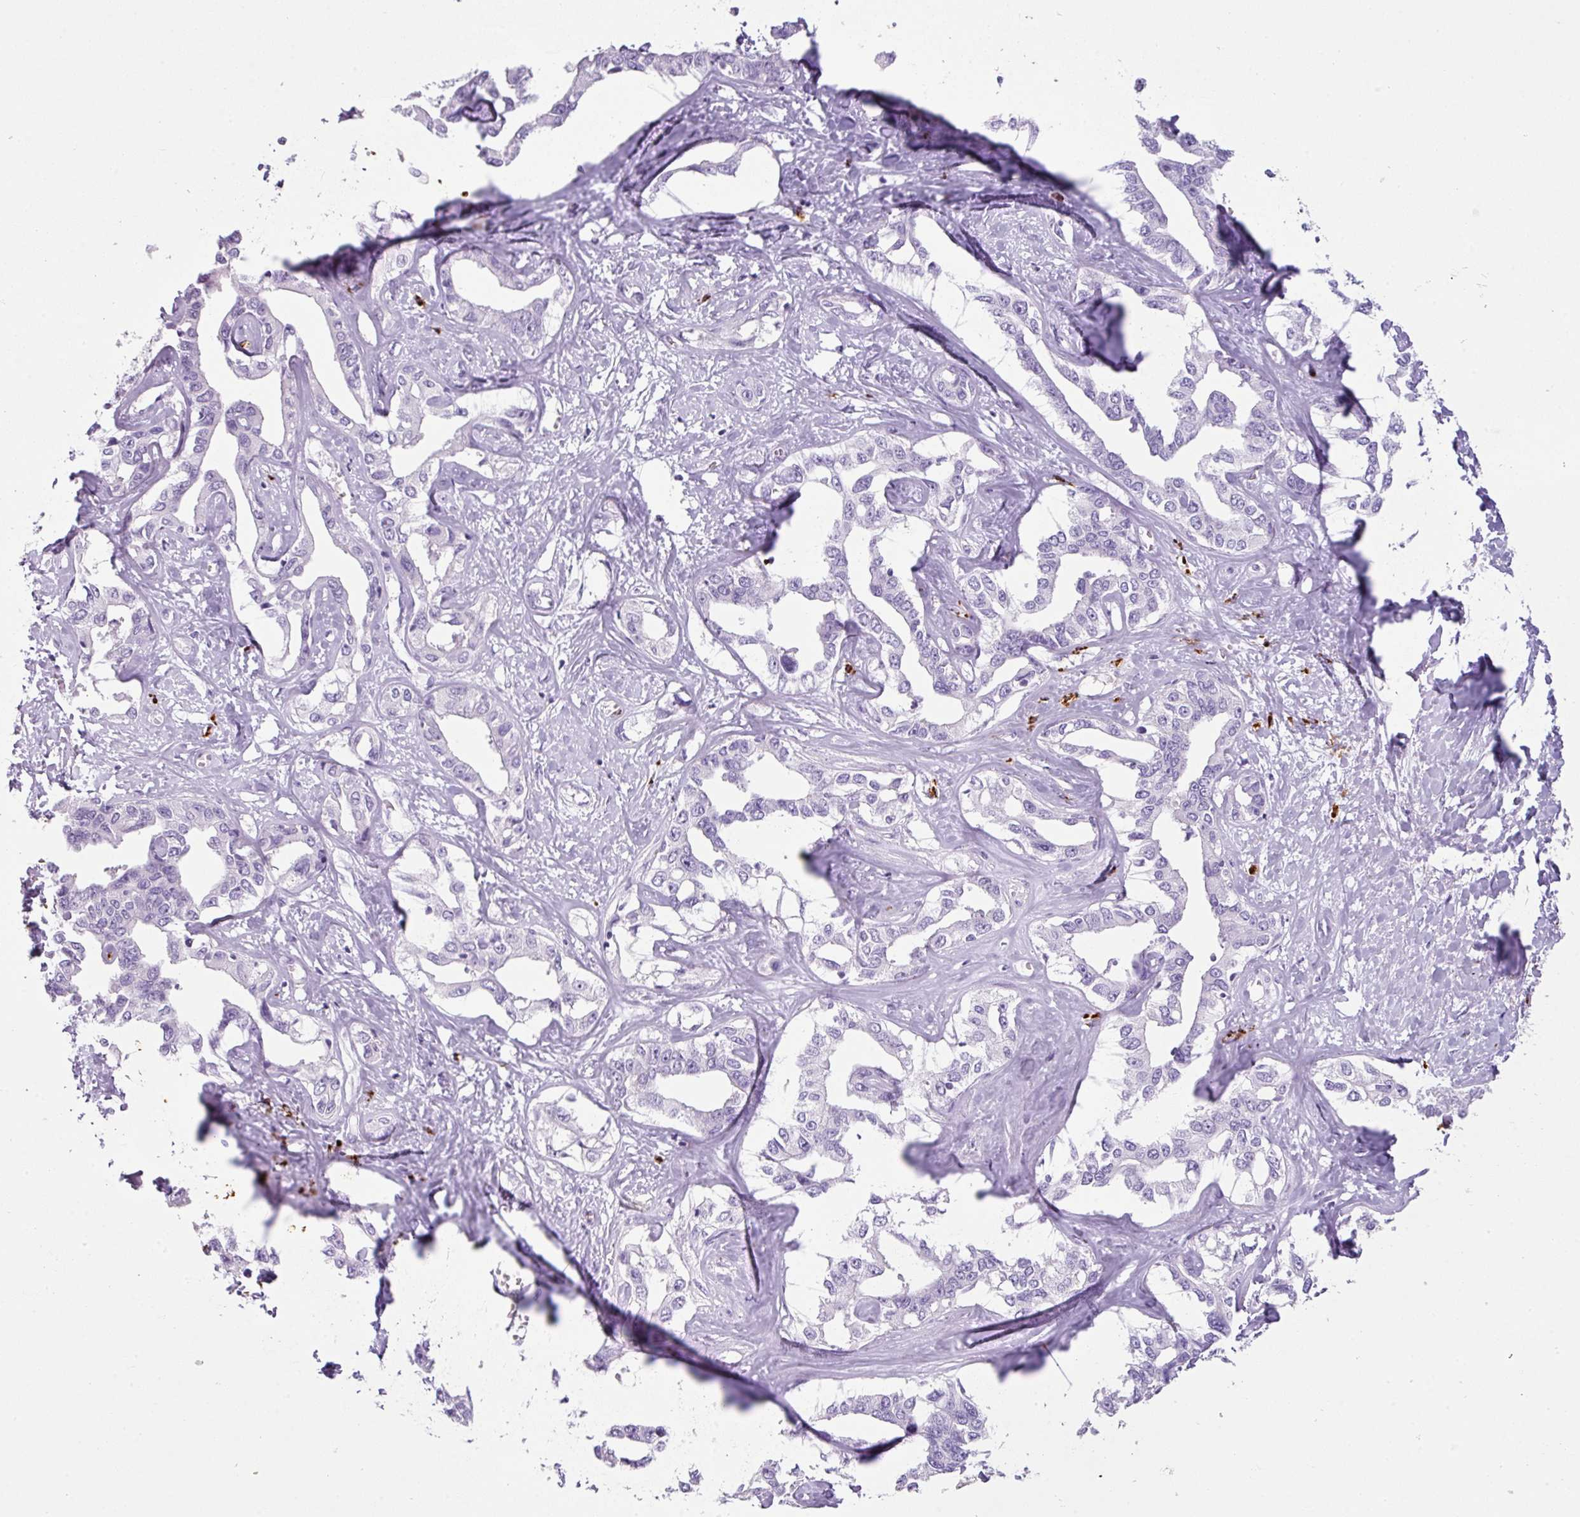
{"staining": {"intensity": "negative", "quantity": "none", "location": "none"}, "tissue": "liver cancer", "cell_type": "Tumor cells", "image_type": "cancer", "snomed": [{"axis": "morphology", "description": "Cholangiocarcinoma"}, {"axis": "topography", "description": "Liver"}], "caption": "The immunohistochemistry micrograph has no significant positivity in tumor cells of liver cholangiocarcinoma tissue.", "gene": "CTSG", "patient": {"sex": "male", "age": 59}}